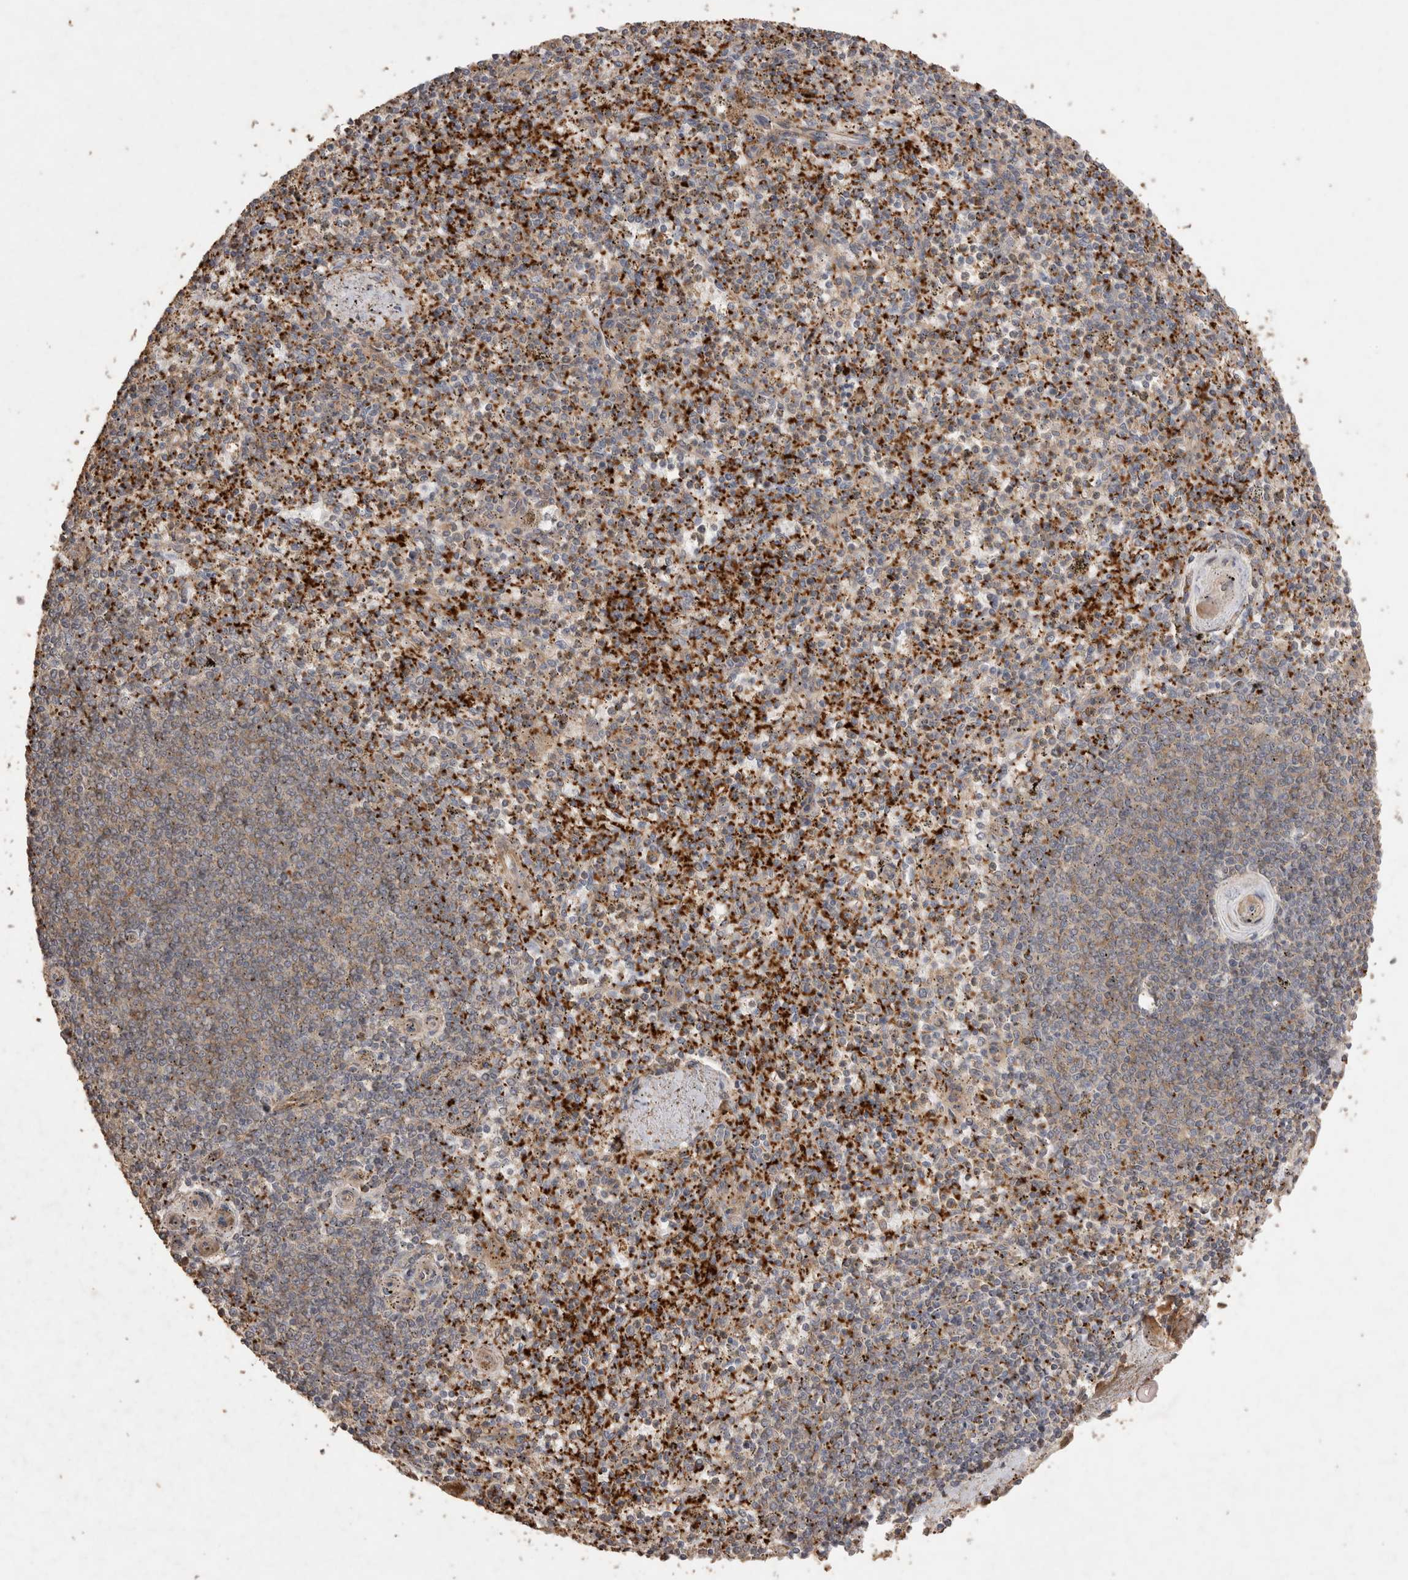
{"staining": {"intensity": "strong", "quantity": "25%-75%", "location": "cytoplasmic/membranous"}, "tissue": "spleen", "cell_type": "Cells in red pulp", "image_type": "normal", "snomed": [{"axis": "morphology", "description": "Normal tissue, NOS"}, {"axis": "topography", "description": "Spleen"}], "caption": "A high-resolution micrograph shows IHC staining of normal spleen, which reveals strong cytoplasmic/membranous positivity in about 25%-75% of cells in red pulp.", "gene": "SNX31", "patient": {"sex": "male", "age": 72}}